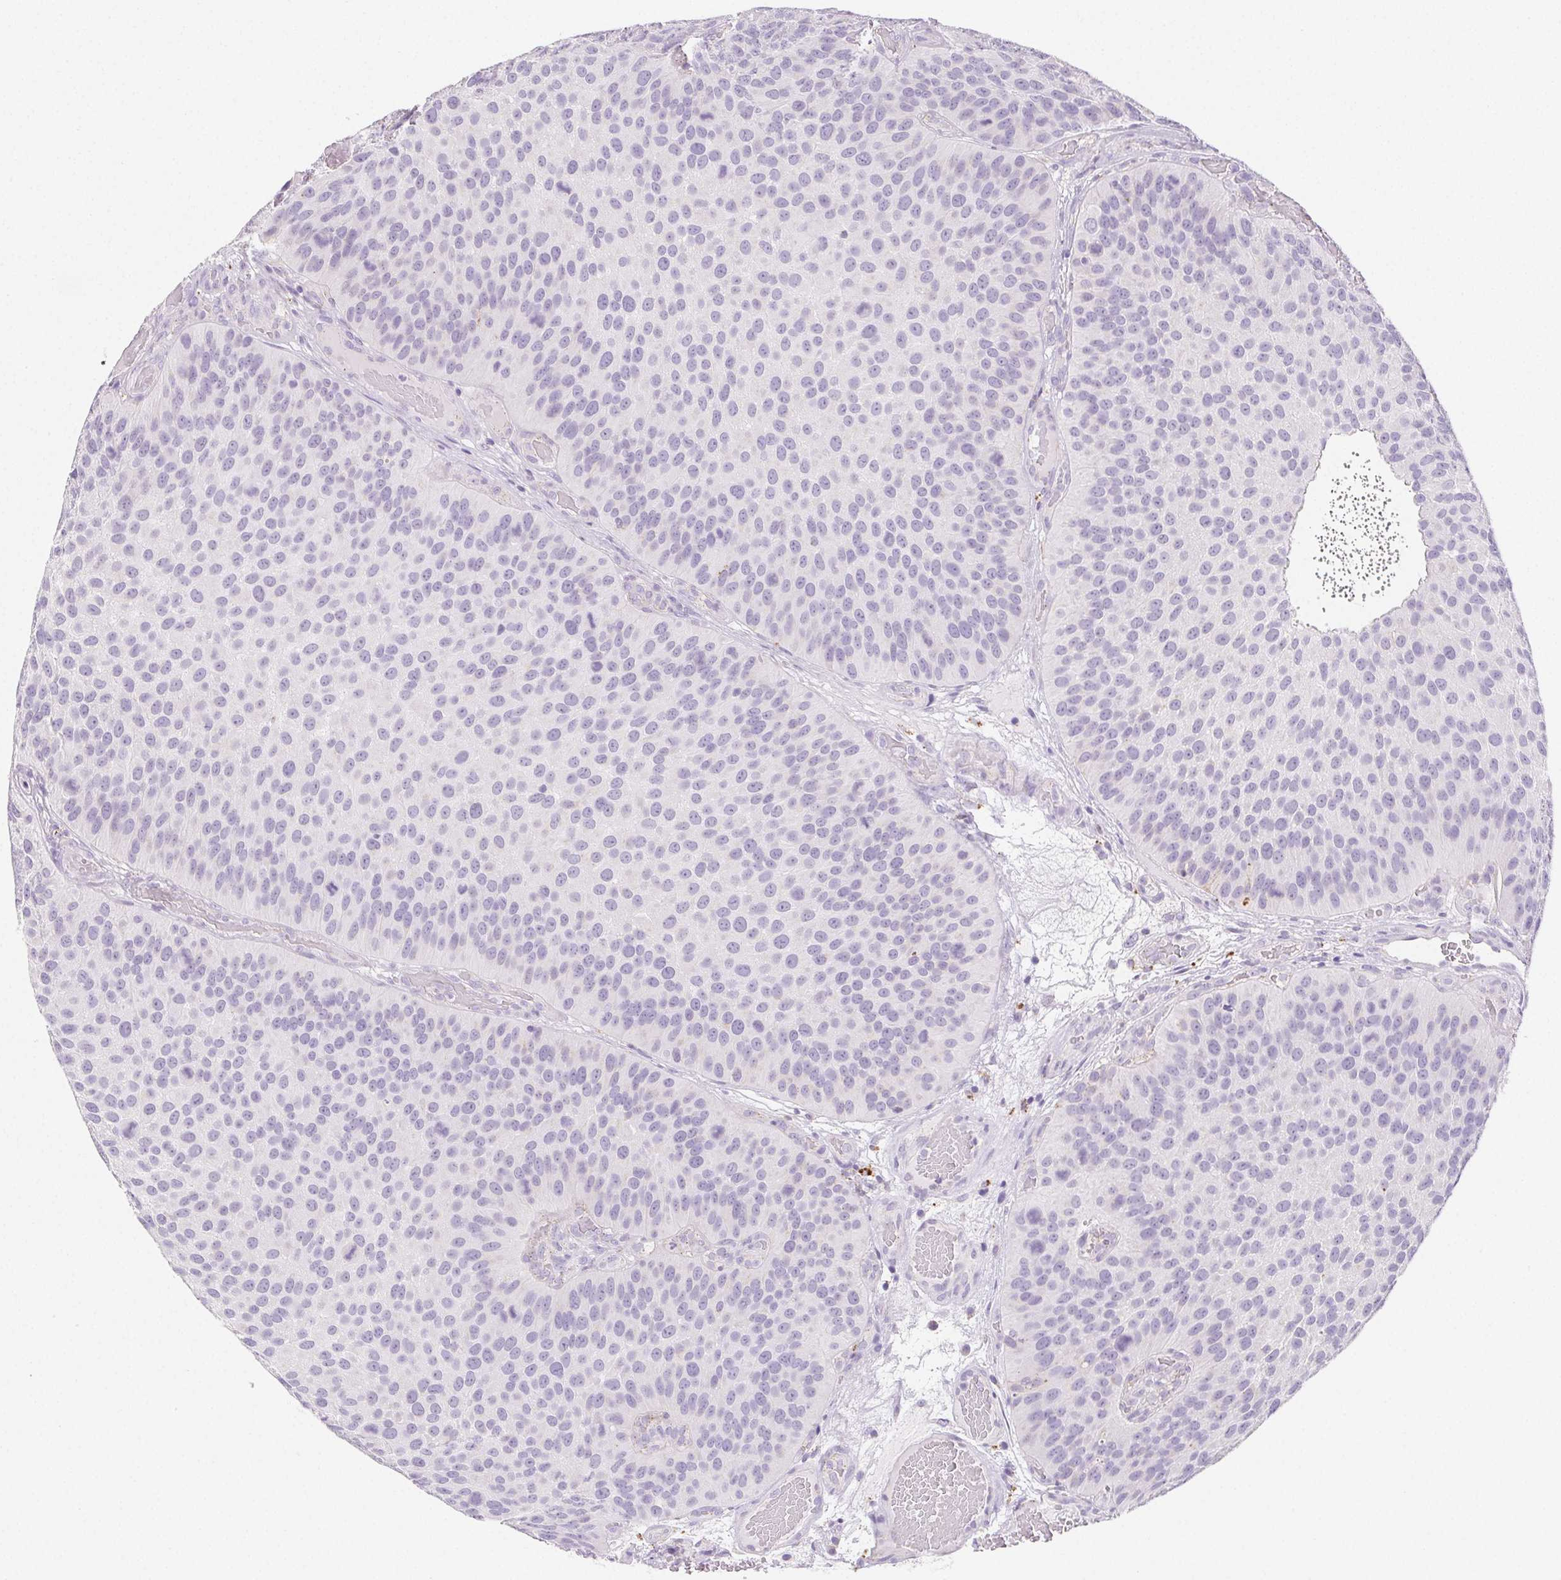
{"staining": {"intensity": "negative", "quantity": "none", "location": "none"}, "tissue": "urothelial cancer", "cell_type": "Tumor cells", "image_type": "cancer", "snomed": [{"axis": "morphology", "description": "Urothelial carcinoma, Low grade"}, {"axis": "topography", "description": "Urinary bladder"}], "caption": "Immunohistochemical staining of urothelial cancer shows no significant staining in tumor cells.", "gene": "LIPA", "patient": {"sex": "male", "age": 76}}